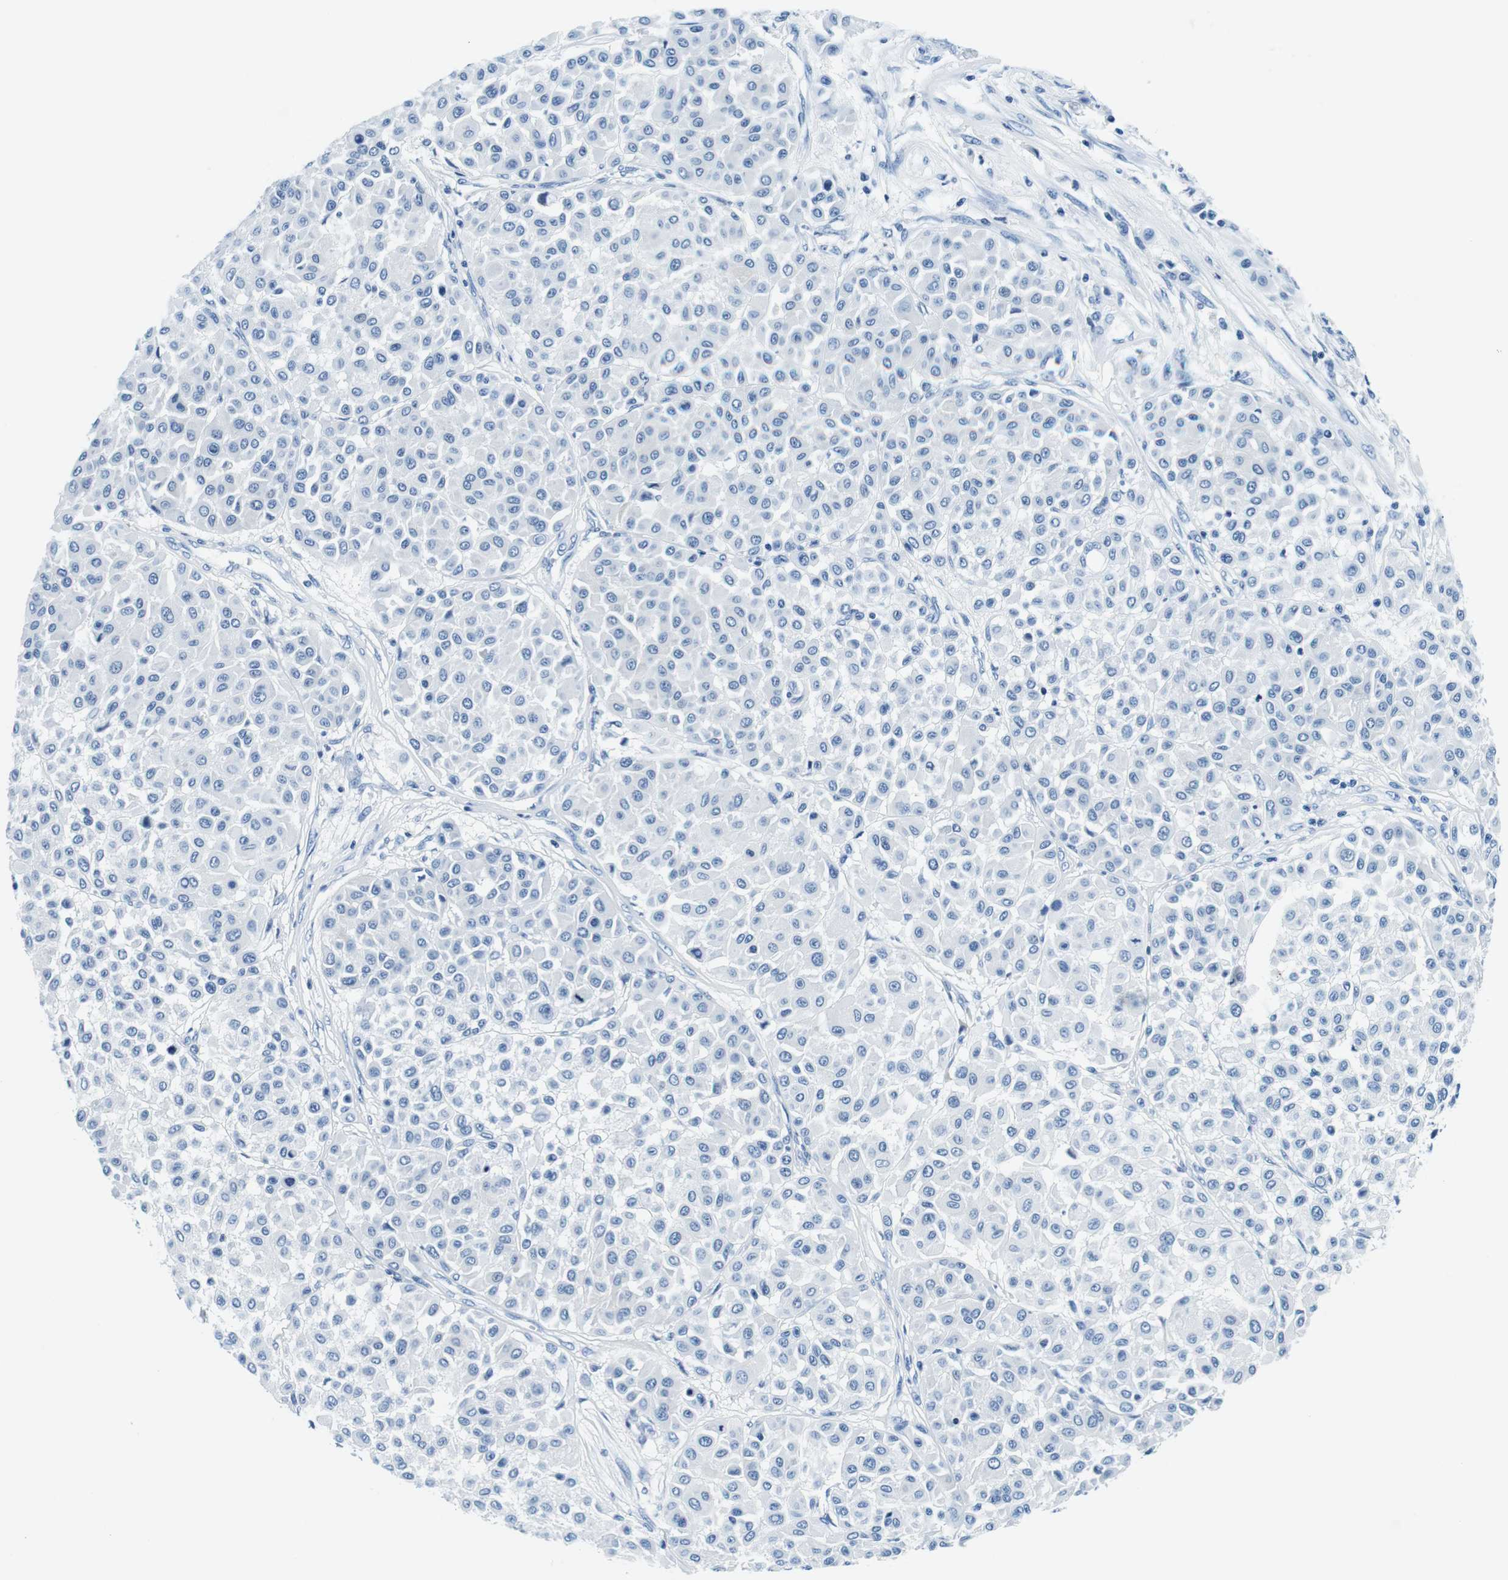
{"staining": {"intensity": "negative", "quantity": "none", "location": "none"}, "tissue": "melanoma", "cell_type": "Tumor cells", "image_type": "cancer", "snomed": [{"axis": "morphology", "description": "Malignant melanoma, Metastatic site"}, {"axis": "topography", "description": "Soft tissue"}], "caption": "This is an IHC micrograph of malignant melanoma (metastatic site). There is no expression in tumor cells.", "gene": "ELANE", "patient": {"sex": "male", "age": 41}}